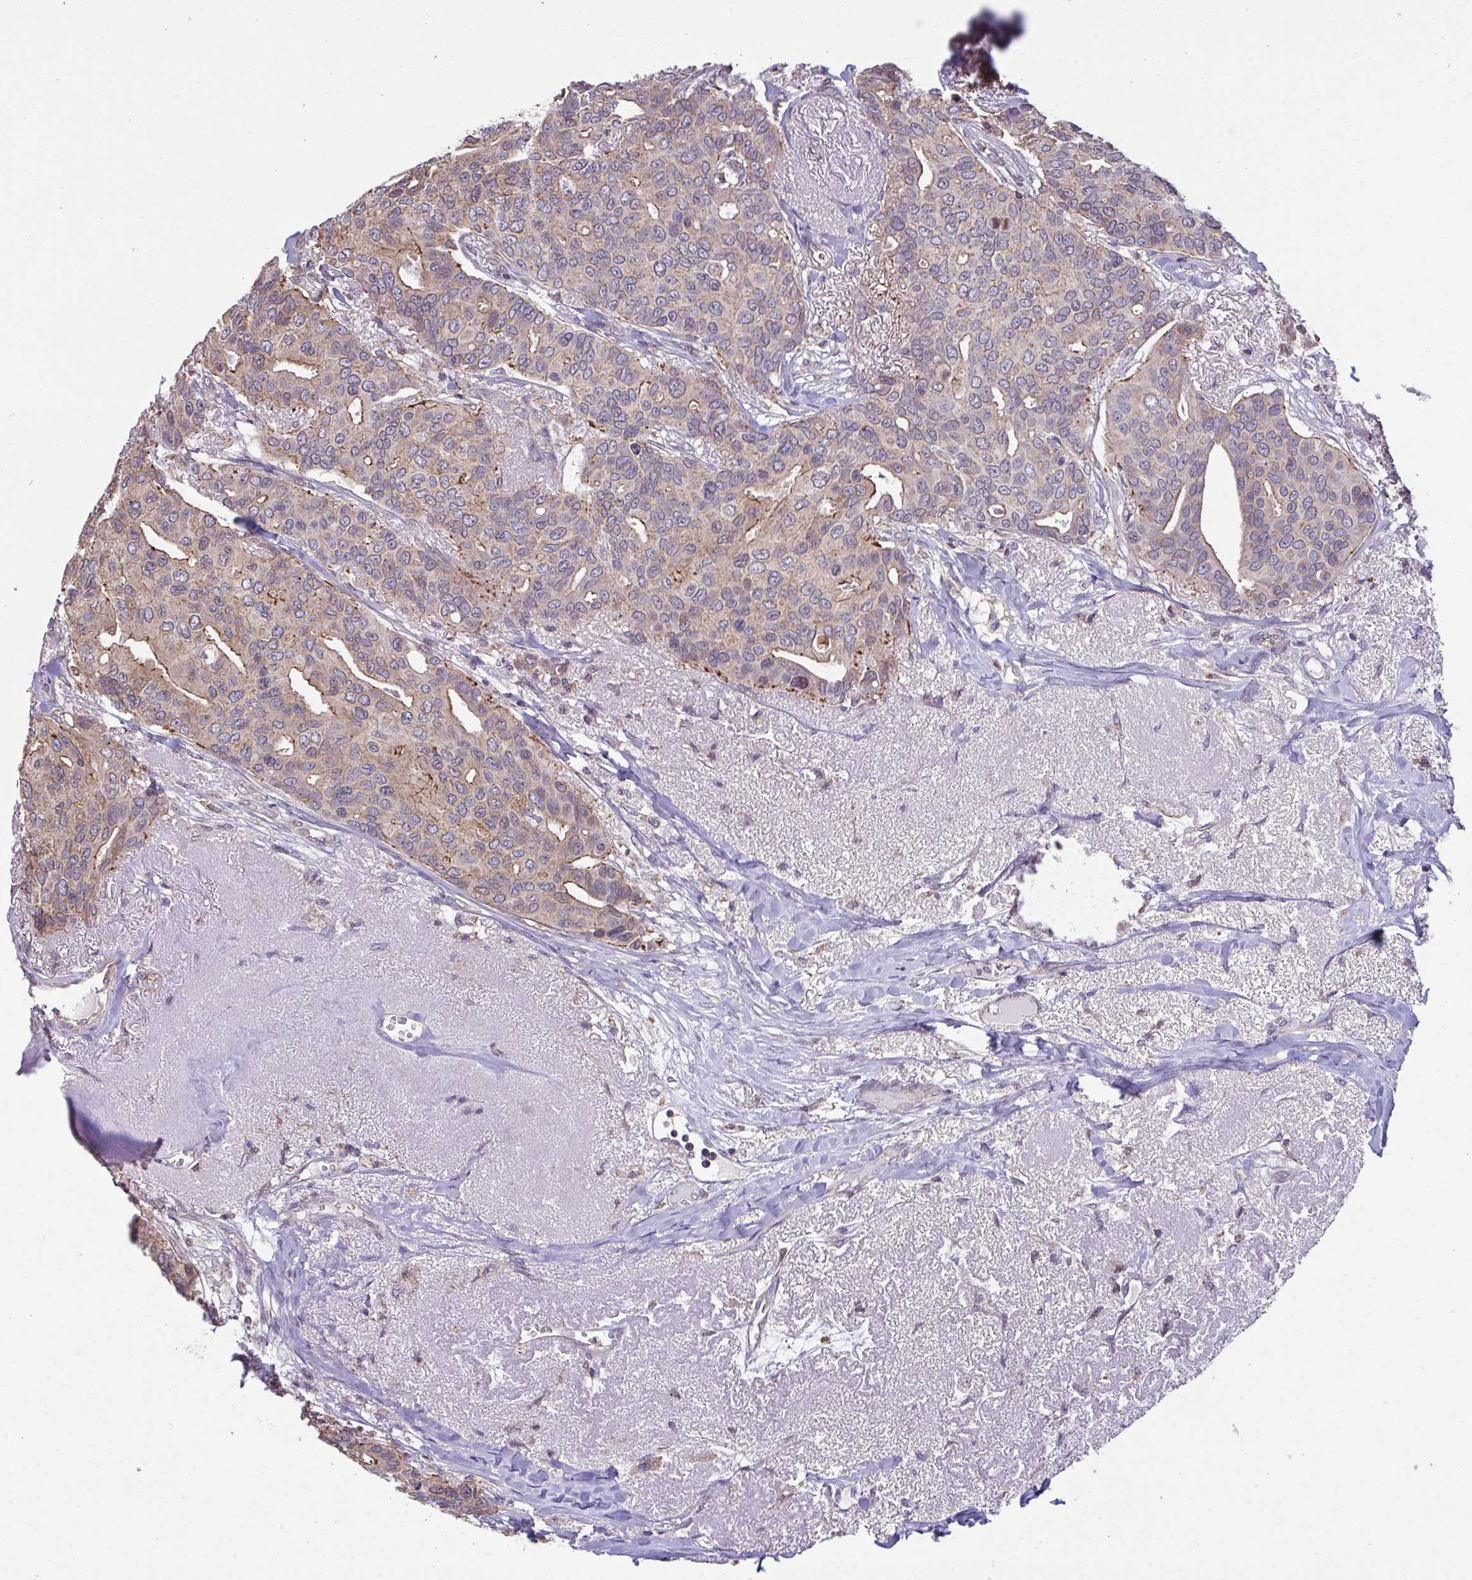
{"staining": {"intensity": "weak", "quantity": "25%-75%", "location": "cytoplasmic/membranous"}, "tissue": "breast cancer", "cell_type": "Tumor cells", "image_type": "cancer", "snomed": [{"axis": "morphology", "description": "Duct carcinoma"}, {"axis": "topography", "description": "Breast"}], "caption": "Intraductal carcinoma (breast) stained with a protein marker reveals weak staining in tumor cells.", "gene": "PPM1H", "patient": {"sex": "female", "age": 54}}